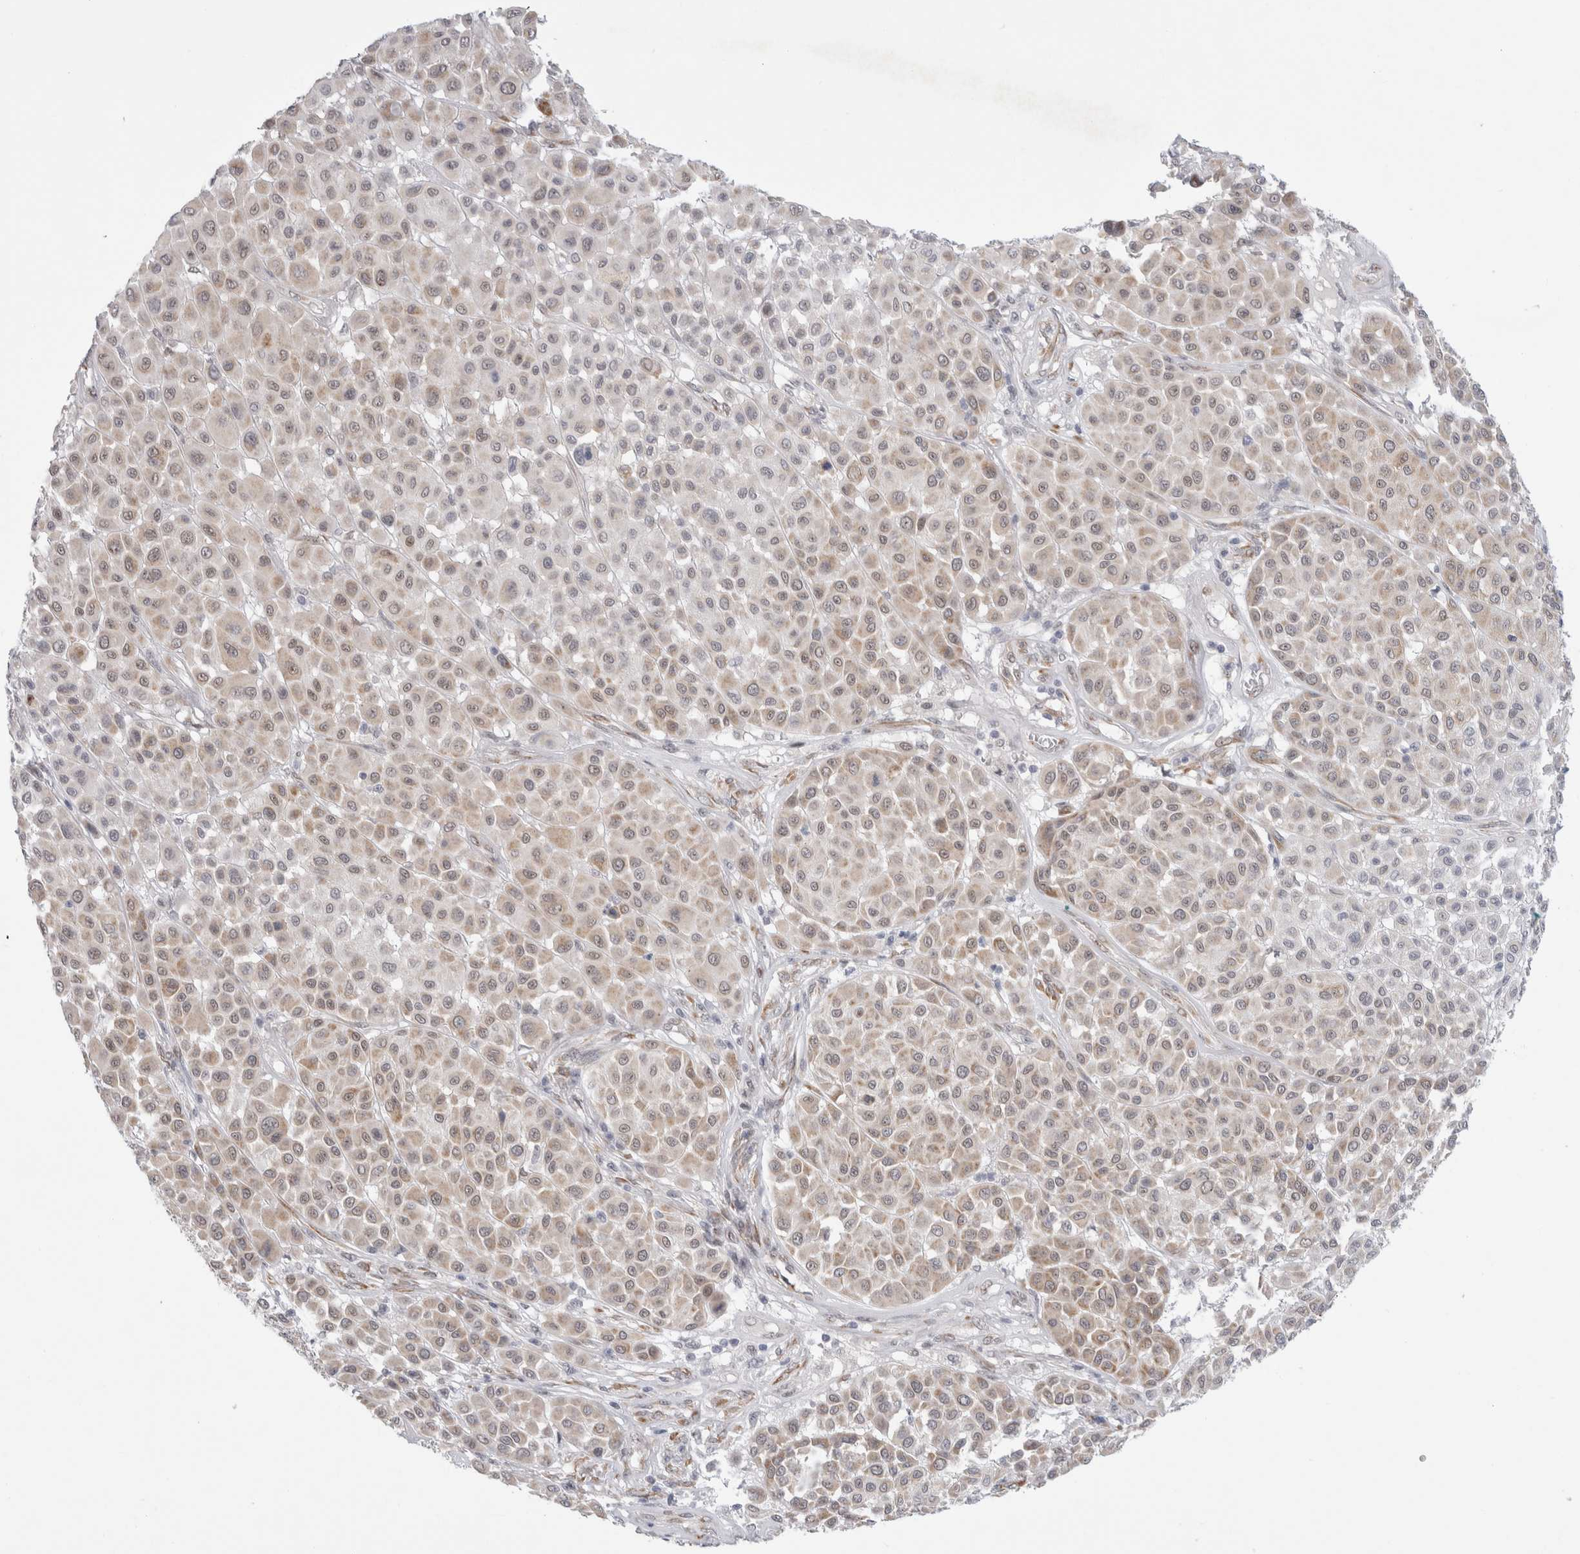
{"staining": {"intensity": "weak", "quantity": "25%-75%", "location": "cytoplasmic/membranous"}, "tissue": "melanoma", "cell_type": "Tumor cells", "image_type": "cancer", "snomed": [{"axis": "morphology", "description": "Malignant melanoma, Metastatic site"}, {"axis": "topography", "description": "Soft tissue"}], "caption": "Protein expression analysis of malignant melanoma (metastatic site) displays weak cytoplasmic/membranous positivity in approximately 25%-75% of tumor cells.", "gene": "TRMT1L", "patient": {"sex": "male", "age": 41}}